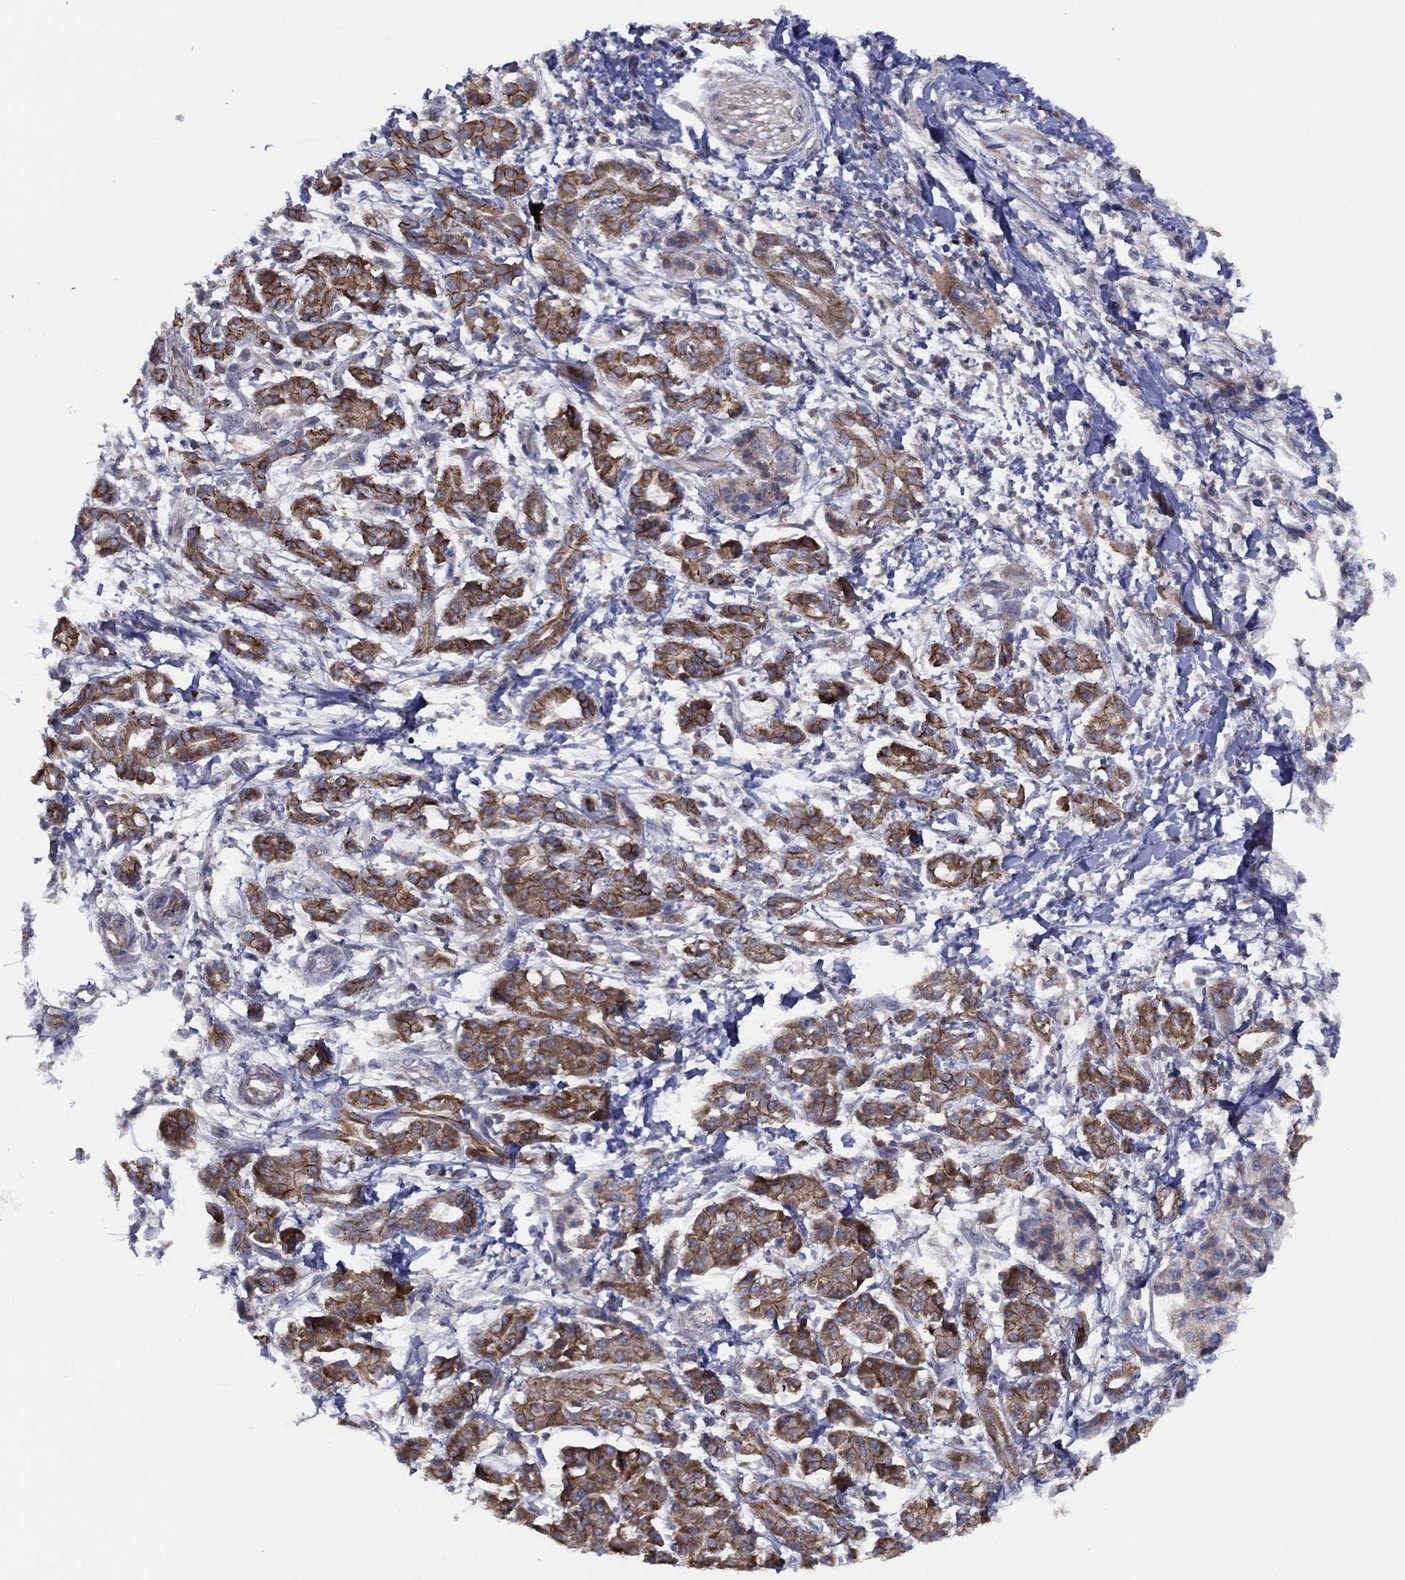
{"staining": {"intensity": "strong", "quantity": ">75%", "location": "cytoplasmic/membranous"}, "tissue": "pancreatic cancer", "cell_type": "Tumor cells", "image_type": "cancer", "snomed": [{"axis": "morphology", "description": "Adenocarcinoma, NOS"}, {"axis": "topography", "description": "Pancreas"}], "caption": "Protein analysis of adenocarcinoma (pancreatic) tissue displays strong cytoplasmic/membranous positivity in approximately >75% of tumor cells.", "gene": "ZNF223", "patient": {"sex": "male", "age": 72}}